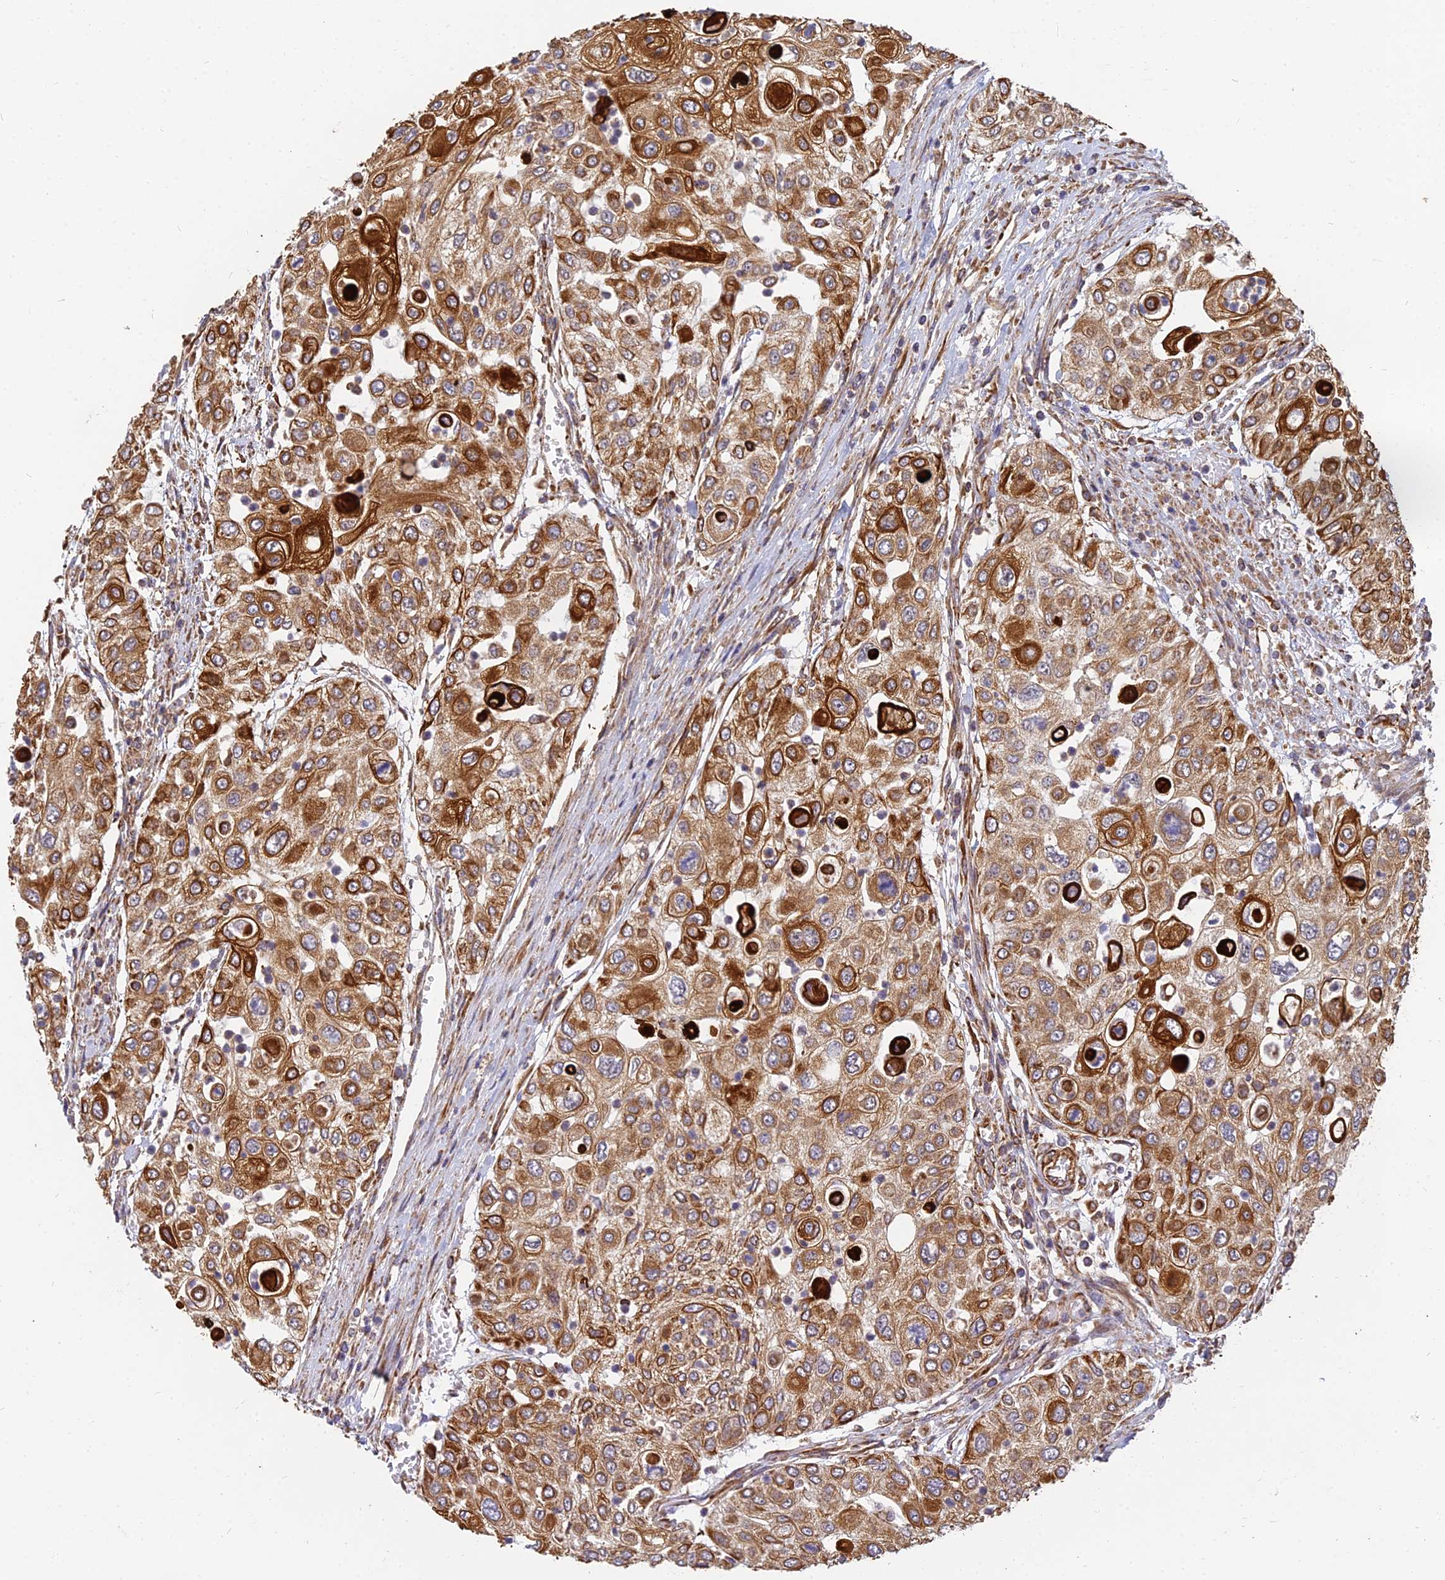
{"staining": {"intensity": "strong", "quantity": ">75%", "location": "cytoplasmic/membranous"}, "tissue": "urothelial cancer", "cell_type": "Tumor cells", "image_type": "cancer", "snomed": [{"axis": "morphology", "description": "Urothelial carcinoma, High grade"}, {"axis": "topography", "description": "Urinary bladder"}], "caption": "This is an image of IHC staining of high-grade urothelial carcinoma, which shows strong expression in the cytoplasmic/membranous of tumor cells.", "gene": "DSTYK", "patient": {"sex": "female", "age": 79}}